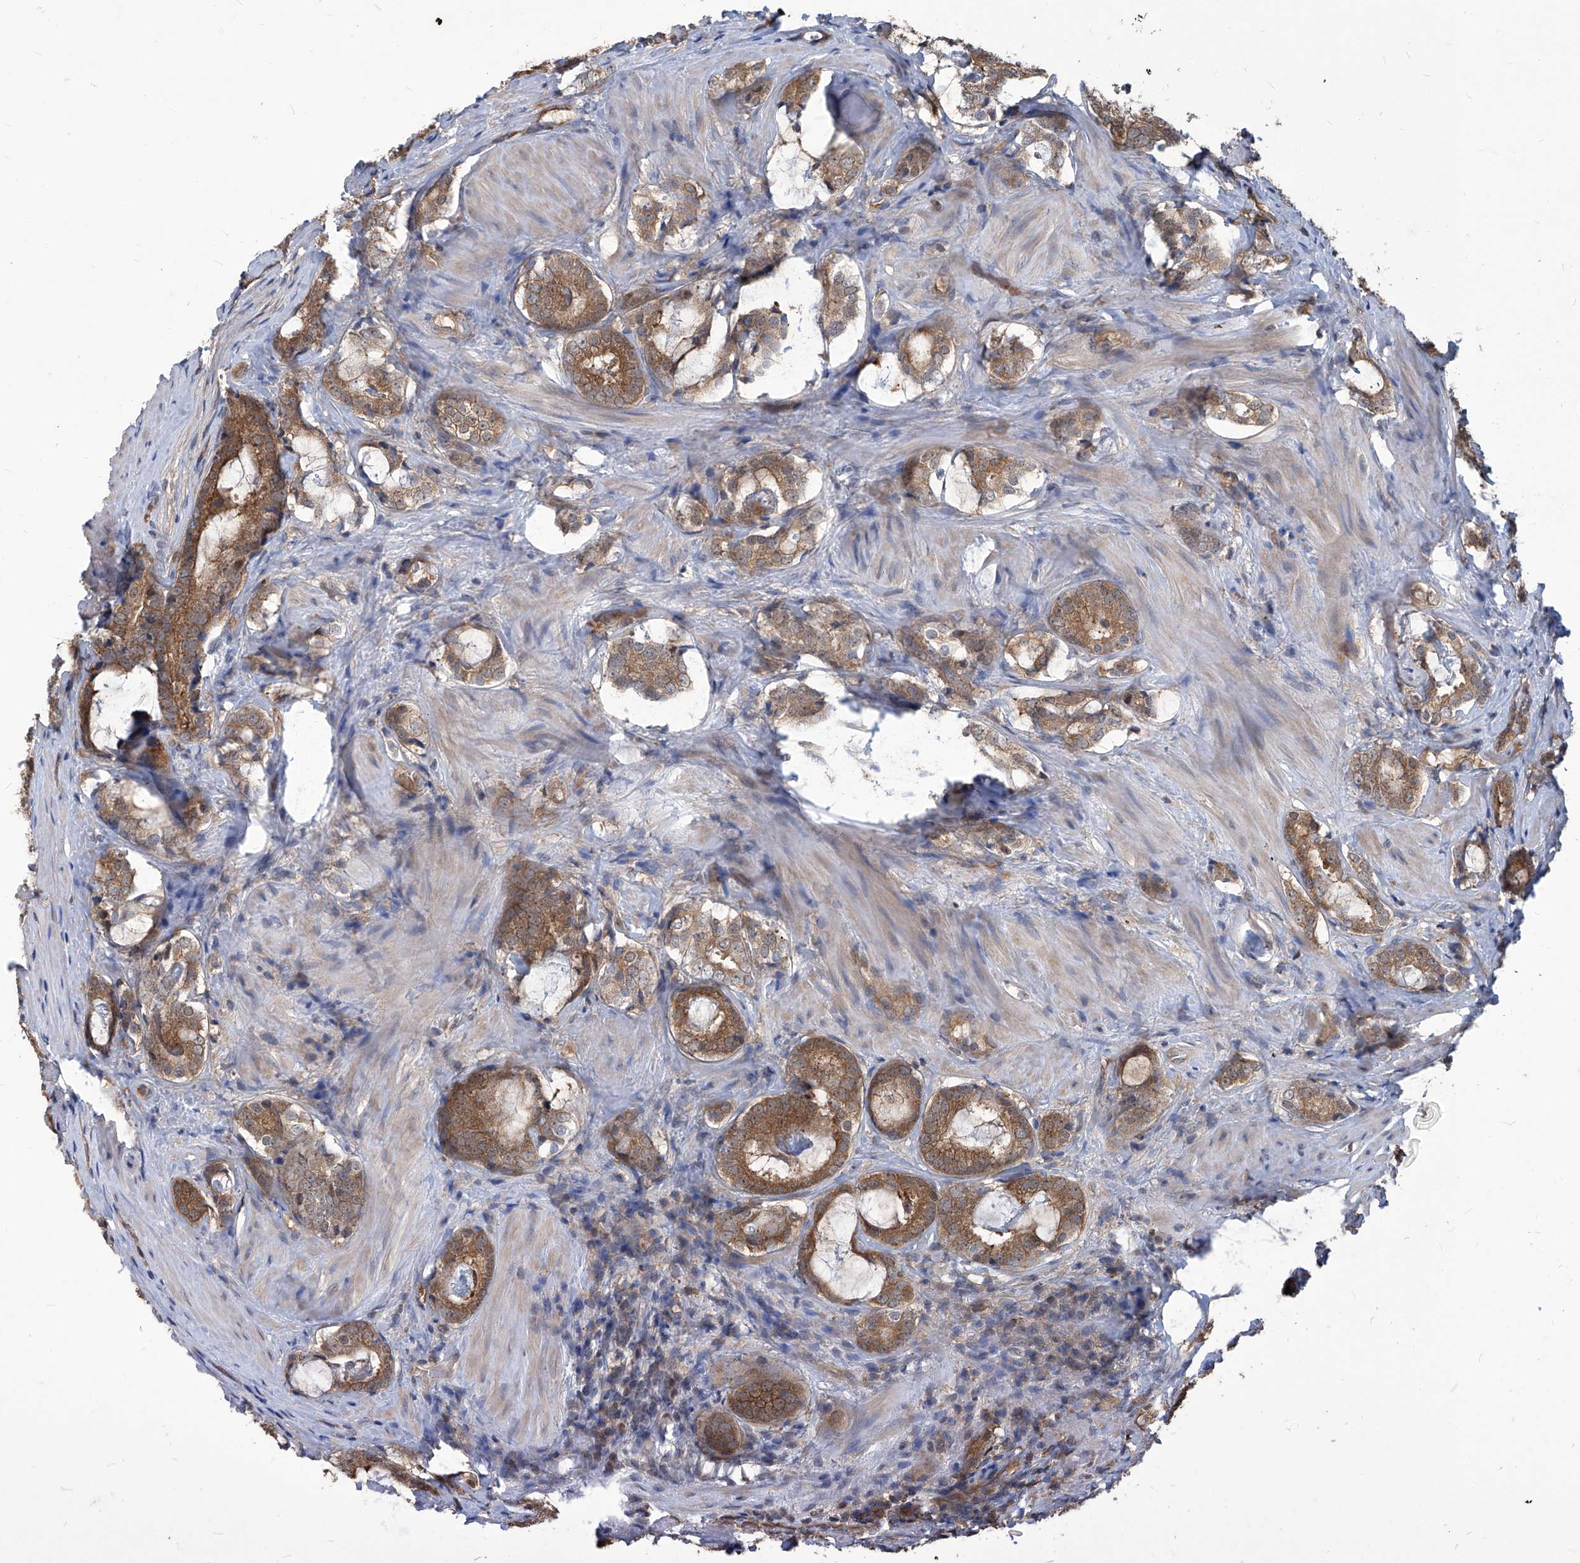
{"staining": {"intensity": "moderate", "quantity": ">75%", "location": "cytoplasmic/membranous"}, "tissue": "prostate cancer", "cell_type": "Tumor cells", "image_type": "cancer", "snomed": [{"axis": "morphology", "description": "Adenocarcinoma, High grade"}, {"axis": "topography", "description": "Prostate"}], "caption": "Prostate adenocarcinoma (high-grade) stained with a brown dye shows moderate cytoplasmic/membranous positive expression in approximately >75% of tumor cells.", "gene": "PSMB1", "patient": {"sex": "male", "age": 63}}